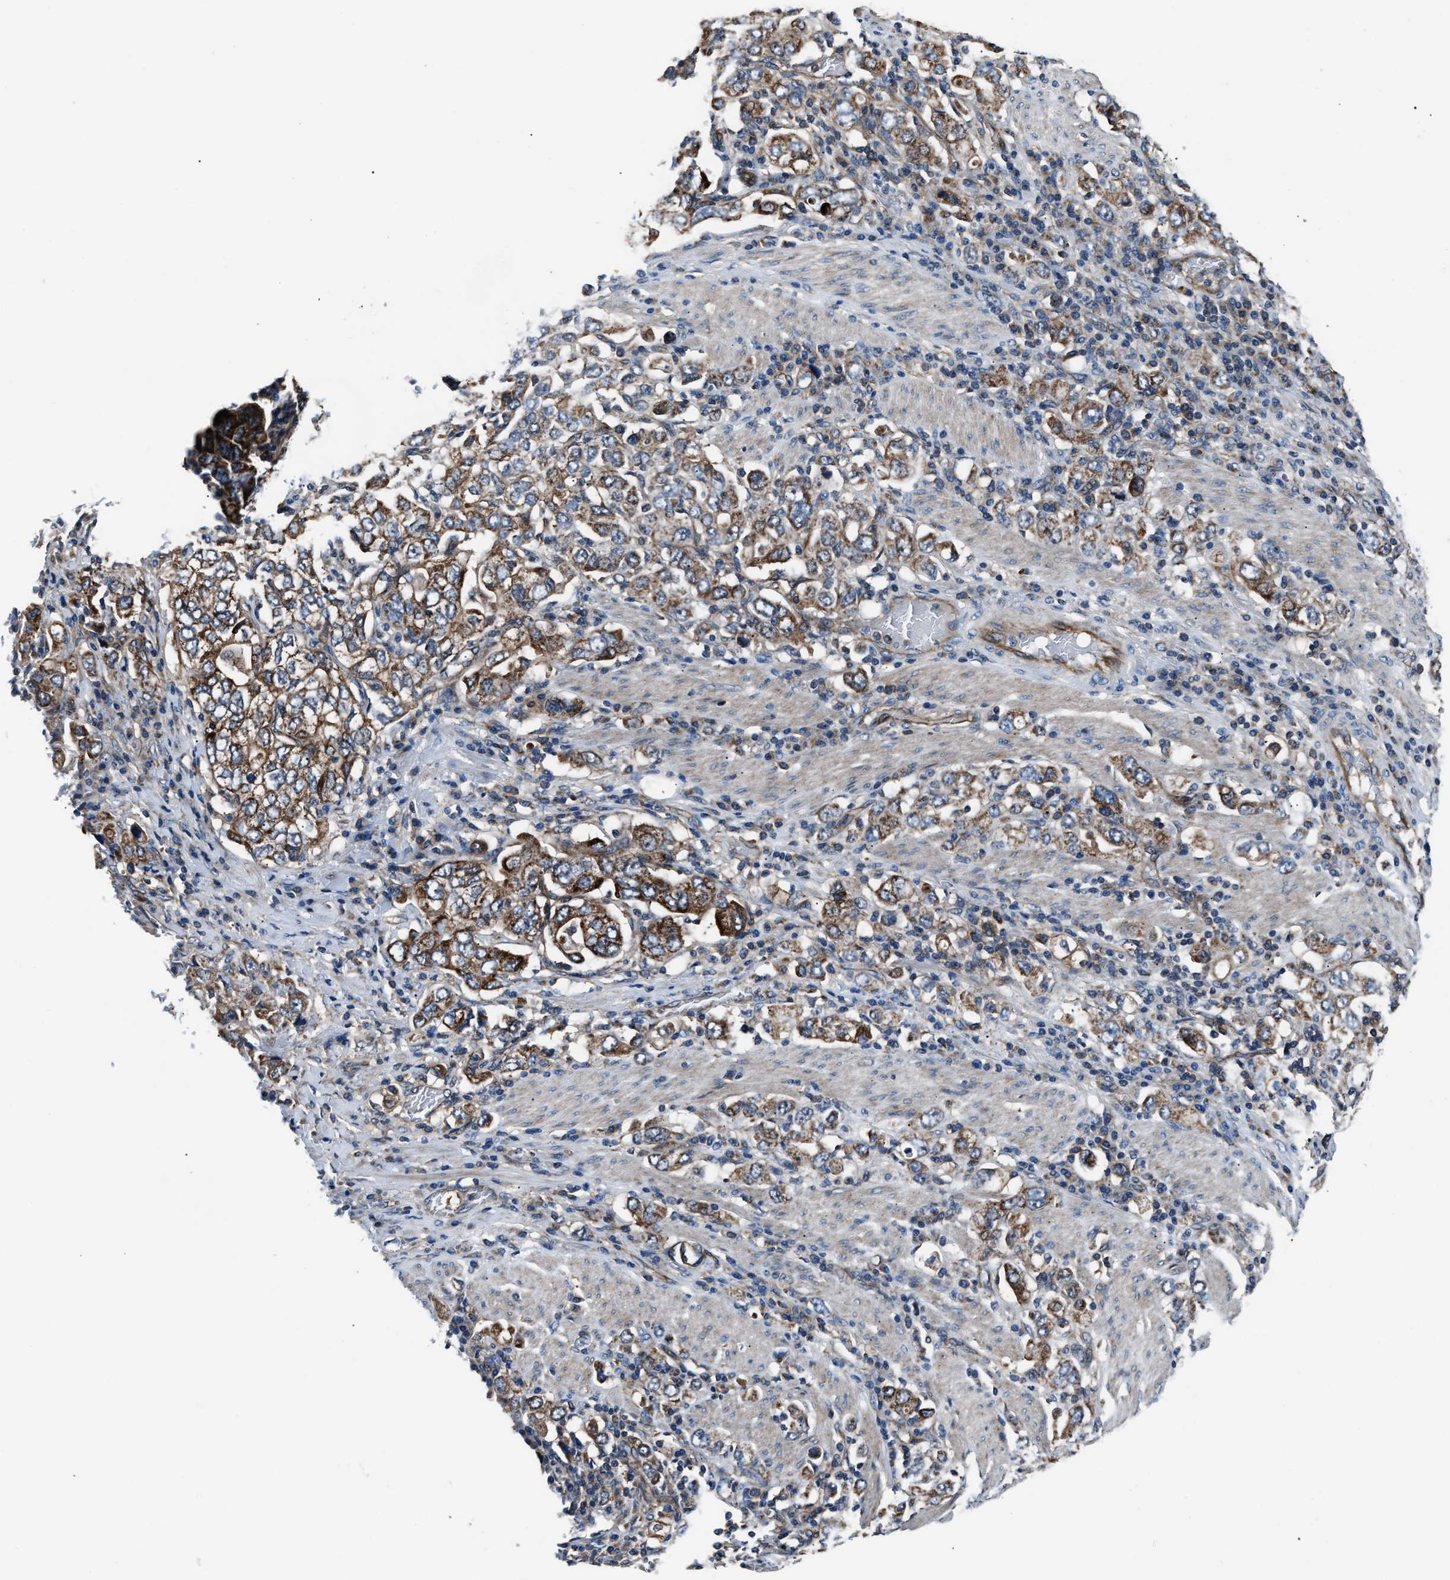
{"staining": {"intensity": "strong", "quantity": ">75%", "location": "cytoplasmic/membranous"}, "tissue": "stomach cancer", "cell_type": "Tumor cells", "image_type": "cancer", "snomed": [{"axis": "morphology", "description": "Adenocarcinoma, NOS"}, {"axis": "topography", "description": "Stomach, upper"}], "caption": "Protein staining of stomach adenocarcinoma tissue displays strong cytoplasmic/membranous positivity in about >75% of tumor cells.", "gene": "GGCT", "patient": {"sex": "male", "age": 62}}